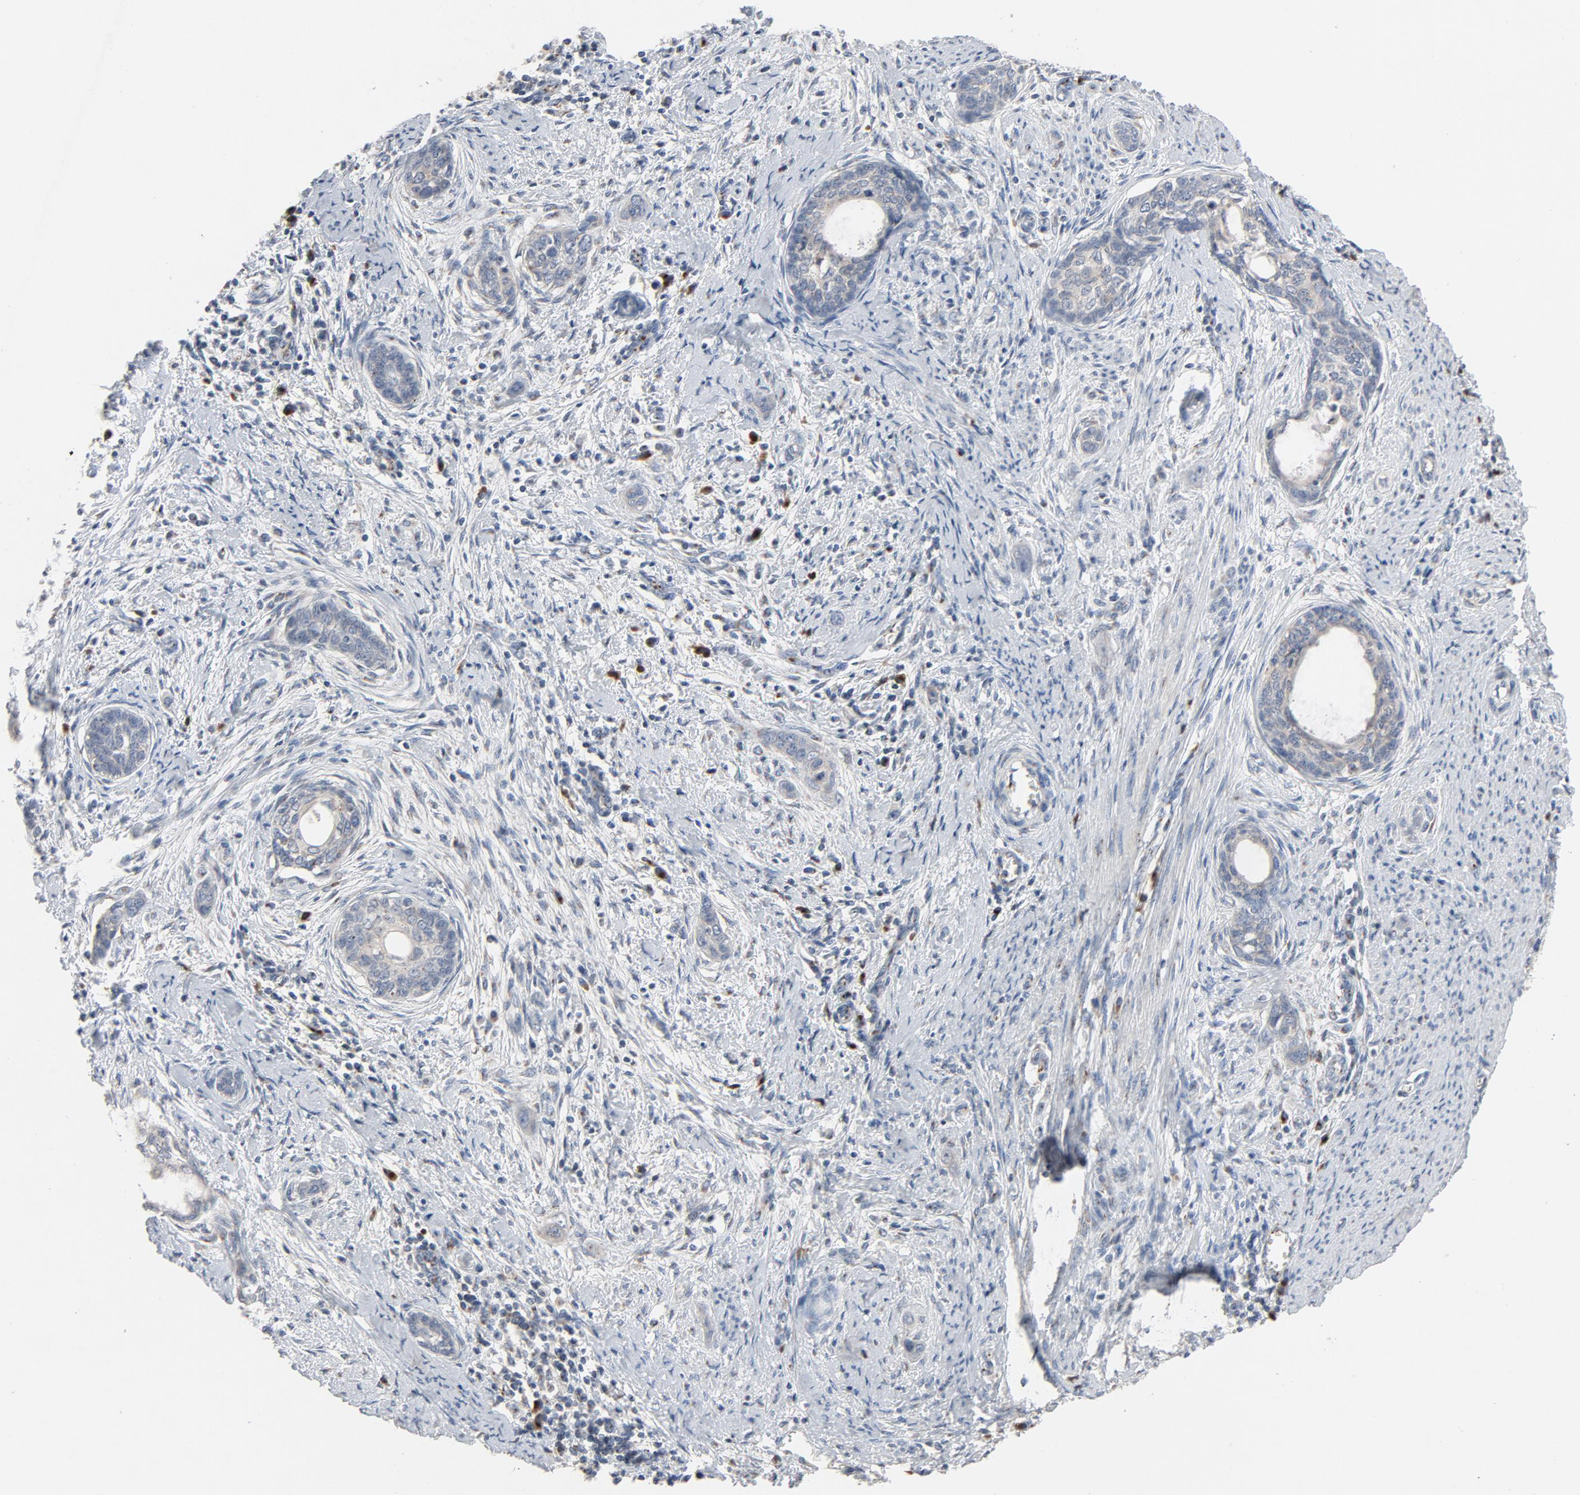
{"staining": {"intensity": "negative", "quantity": "none", "location": "none"}, "tissue": "cervical cancer", "cell_type": "Tumor cells", "image_type": "cancer", "snomed": [{"axis": "morphology", "description": "Squamous cell carcinoma, NOS"}, {"axis": "topography", "description": "Cervix"}], "caption": "This is an immunohistochemistry histopathology image of cervical squamous cell carcinoma. There is no staining in tumor cells.", "gene": "LMAN2", "patient": {"sex": "female", "age": 38}}